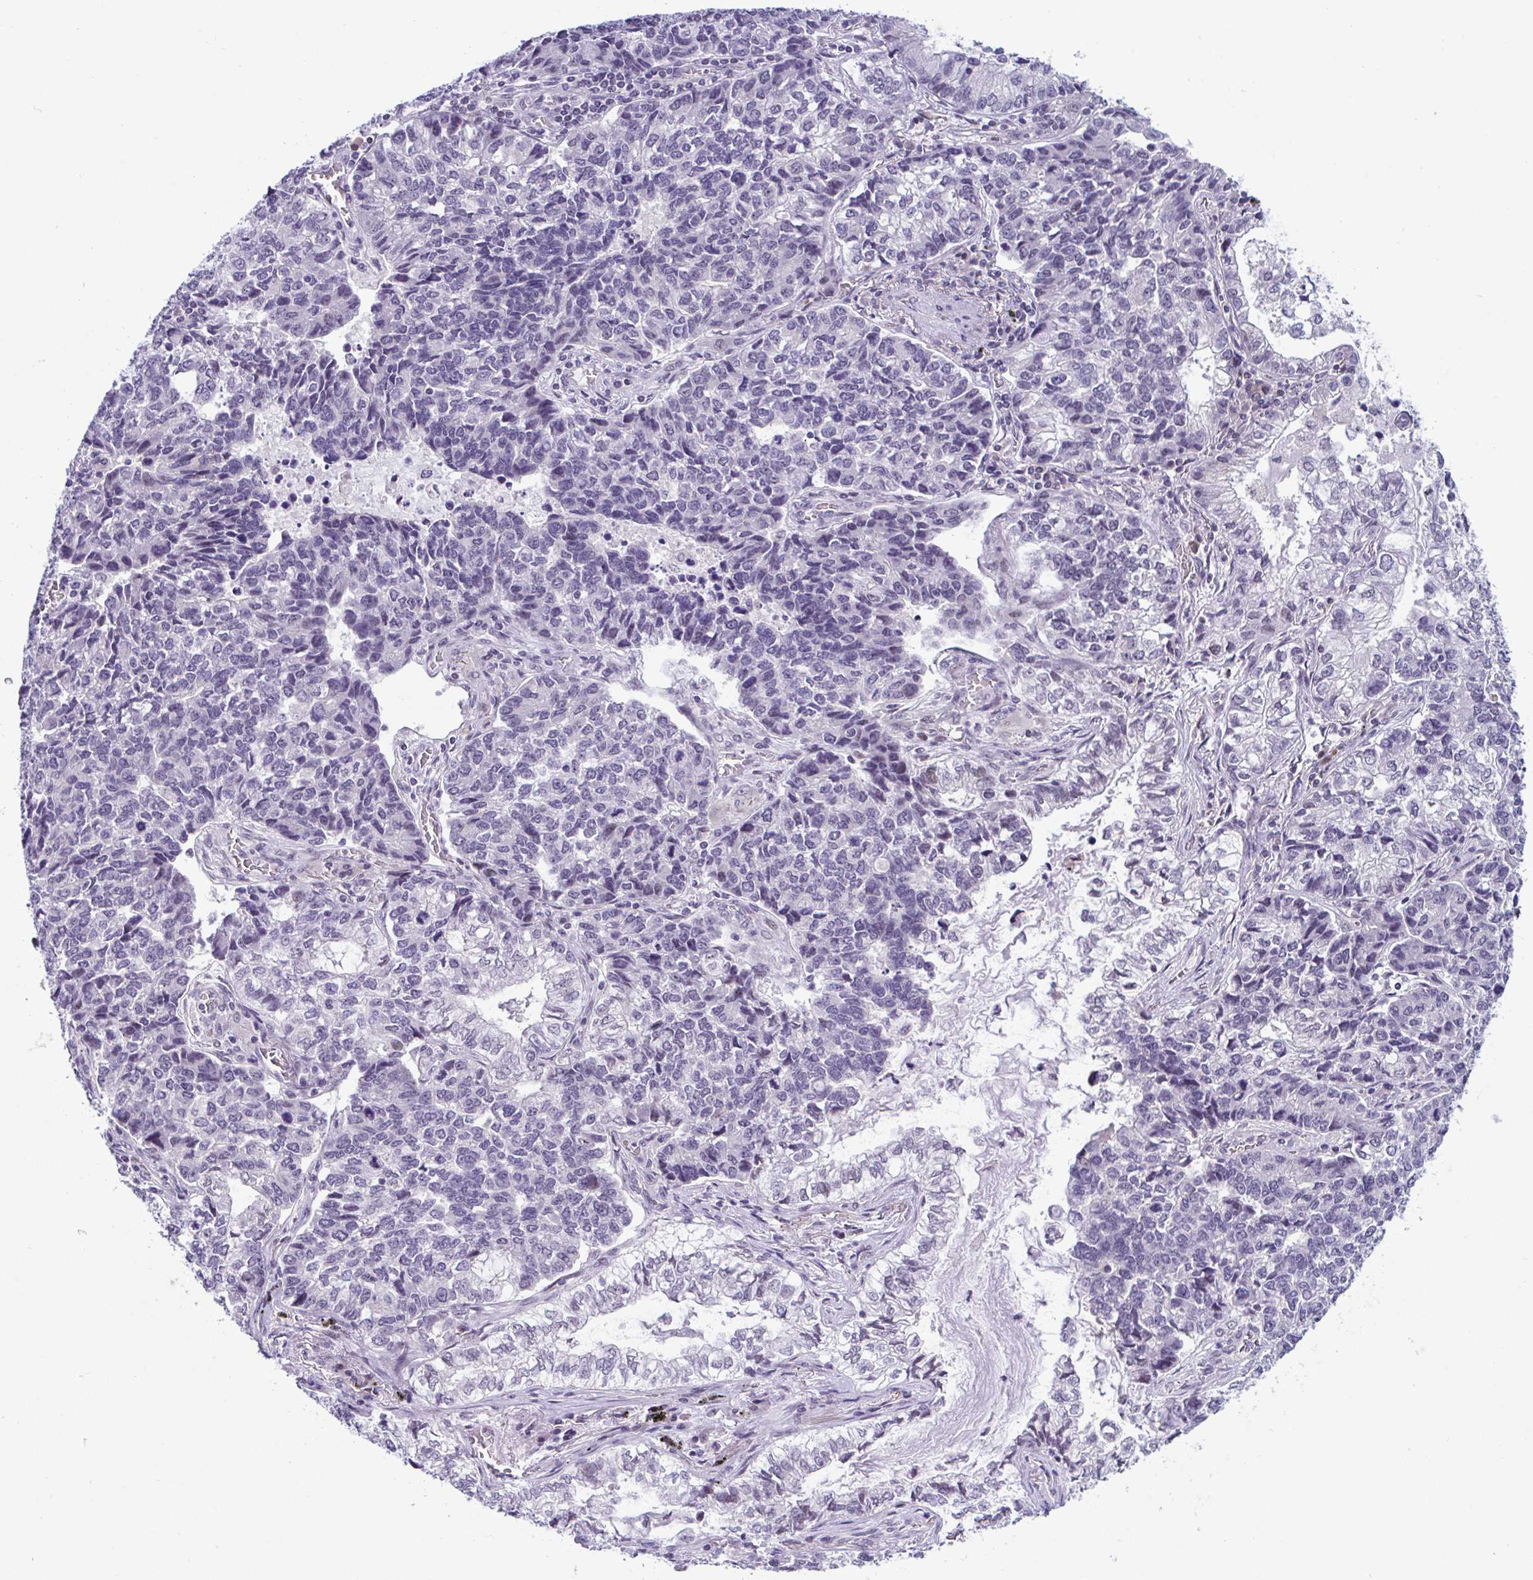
{"staining": {"intensity": "moderate", "quantity": "<25%", "location": "nuclear"}, "tissue": "lung cancer", "cell_type": "Tumor cells", "image_type": "cancer", "snomed": [{"axis": "morphology", "description": "Adenocarcinoma, NOS"}, {"axis": "topography", "description": "Lymph node"}, {"axis": "topography", "description": "Lung"}], "caption": "Protein staining exhibits moderate nuclear expression in about <25% of tumor cells in lung adenocarcinoma.", "gene": "USP35", "patient": {"sex": "male", "age": 66}}